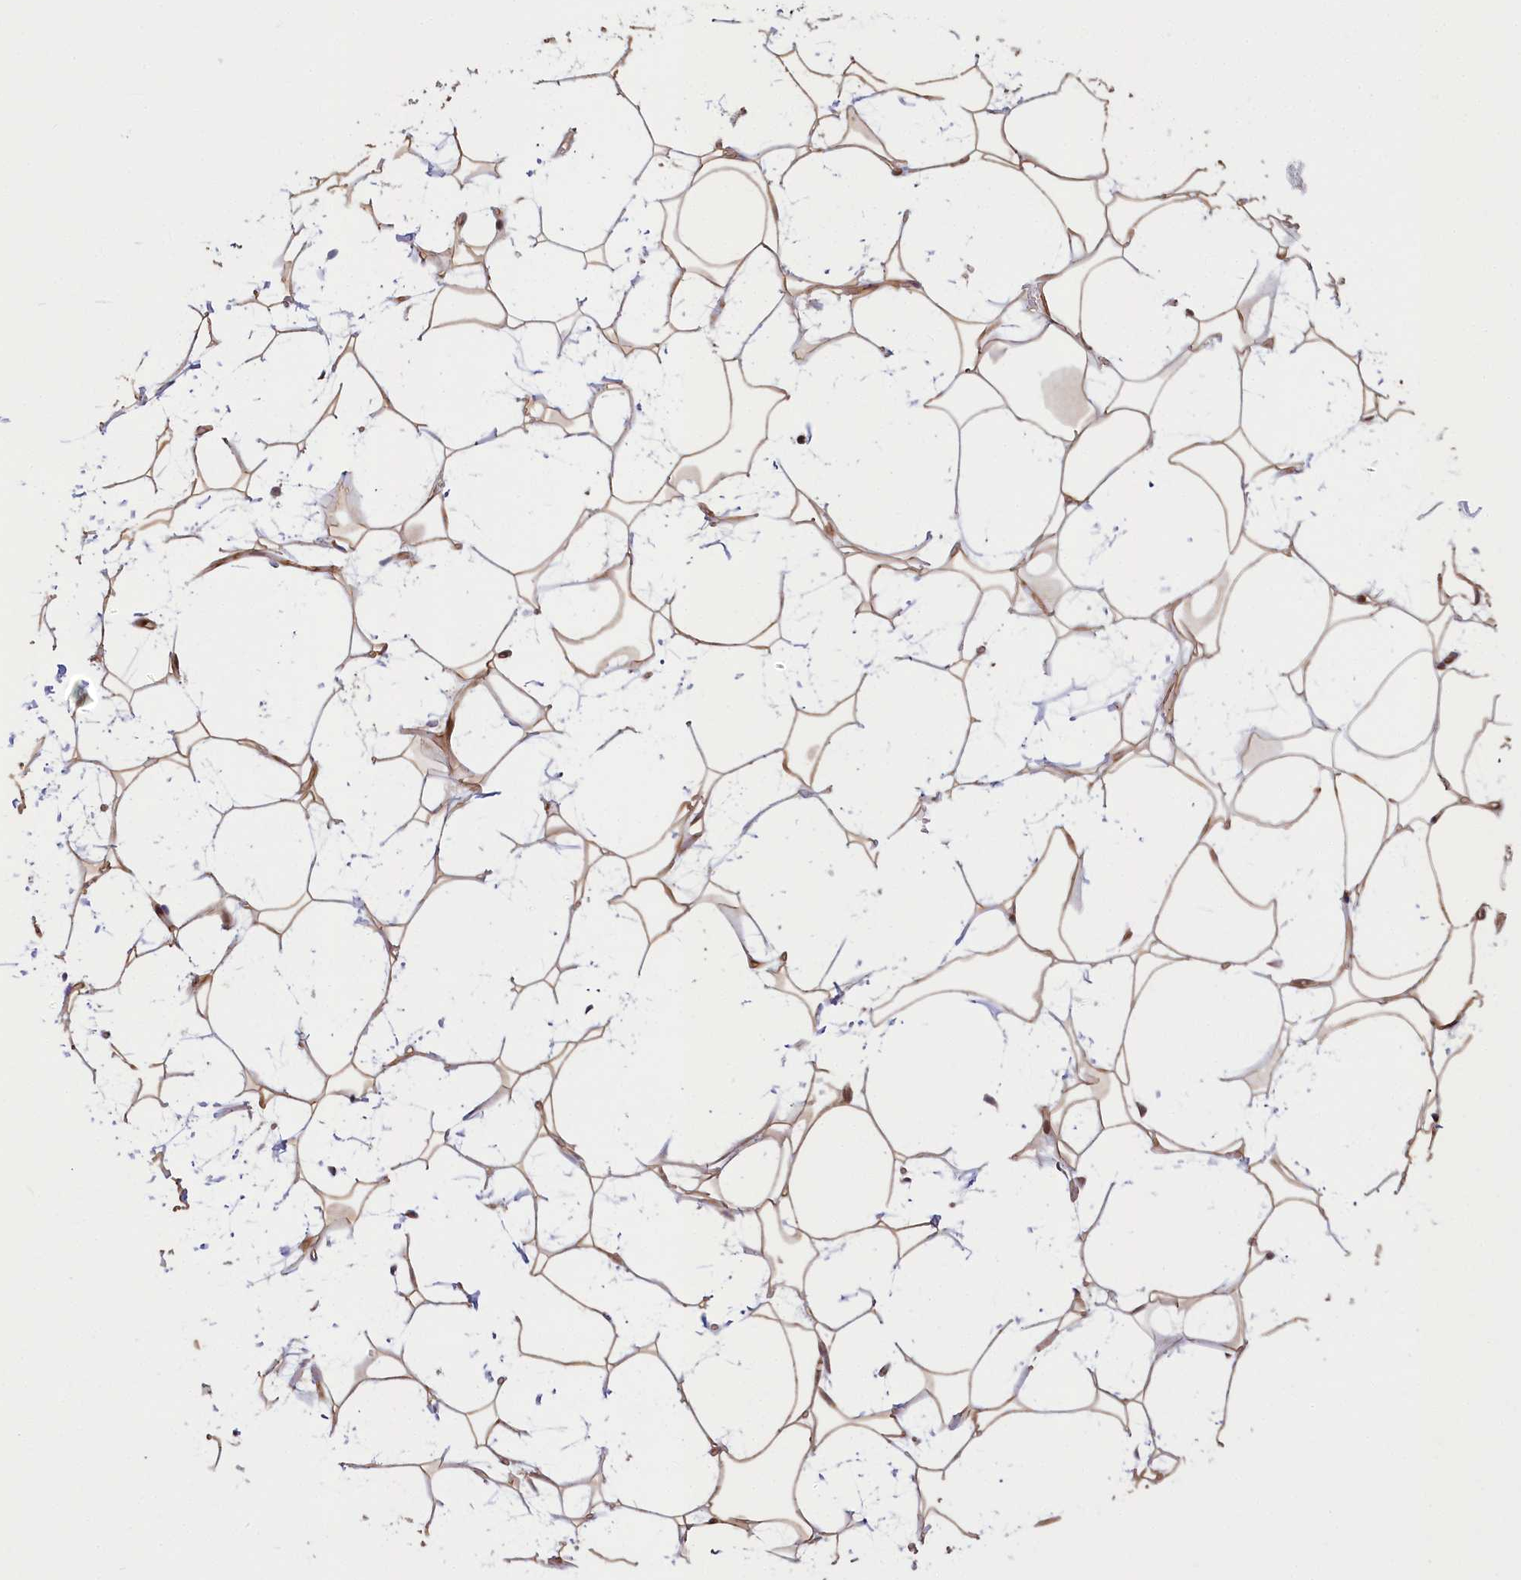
{"staining": {"intensity": "moderate", "quantity": ">75%", "location": "cytoplasmic/membranous,nuclear"}, "tissue": "adipose tissue", "cell_type": "Adipocytes", "image_type": "normal", "snomed": [{"axis": "morphology", "description": "Normal tissue, NOS"}, {"axis": "topography", "description": "Breast"}], "caption": "Adipose tissue stained for a protein (brown) reveals moderate cytoplasmic/membranous,nuclear positive expression in approximately >75% of adipocytes.", "gene": "CEP70", "patient": {"sex": "female", "age": 26}}